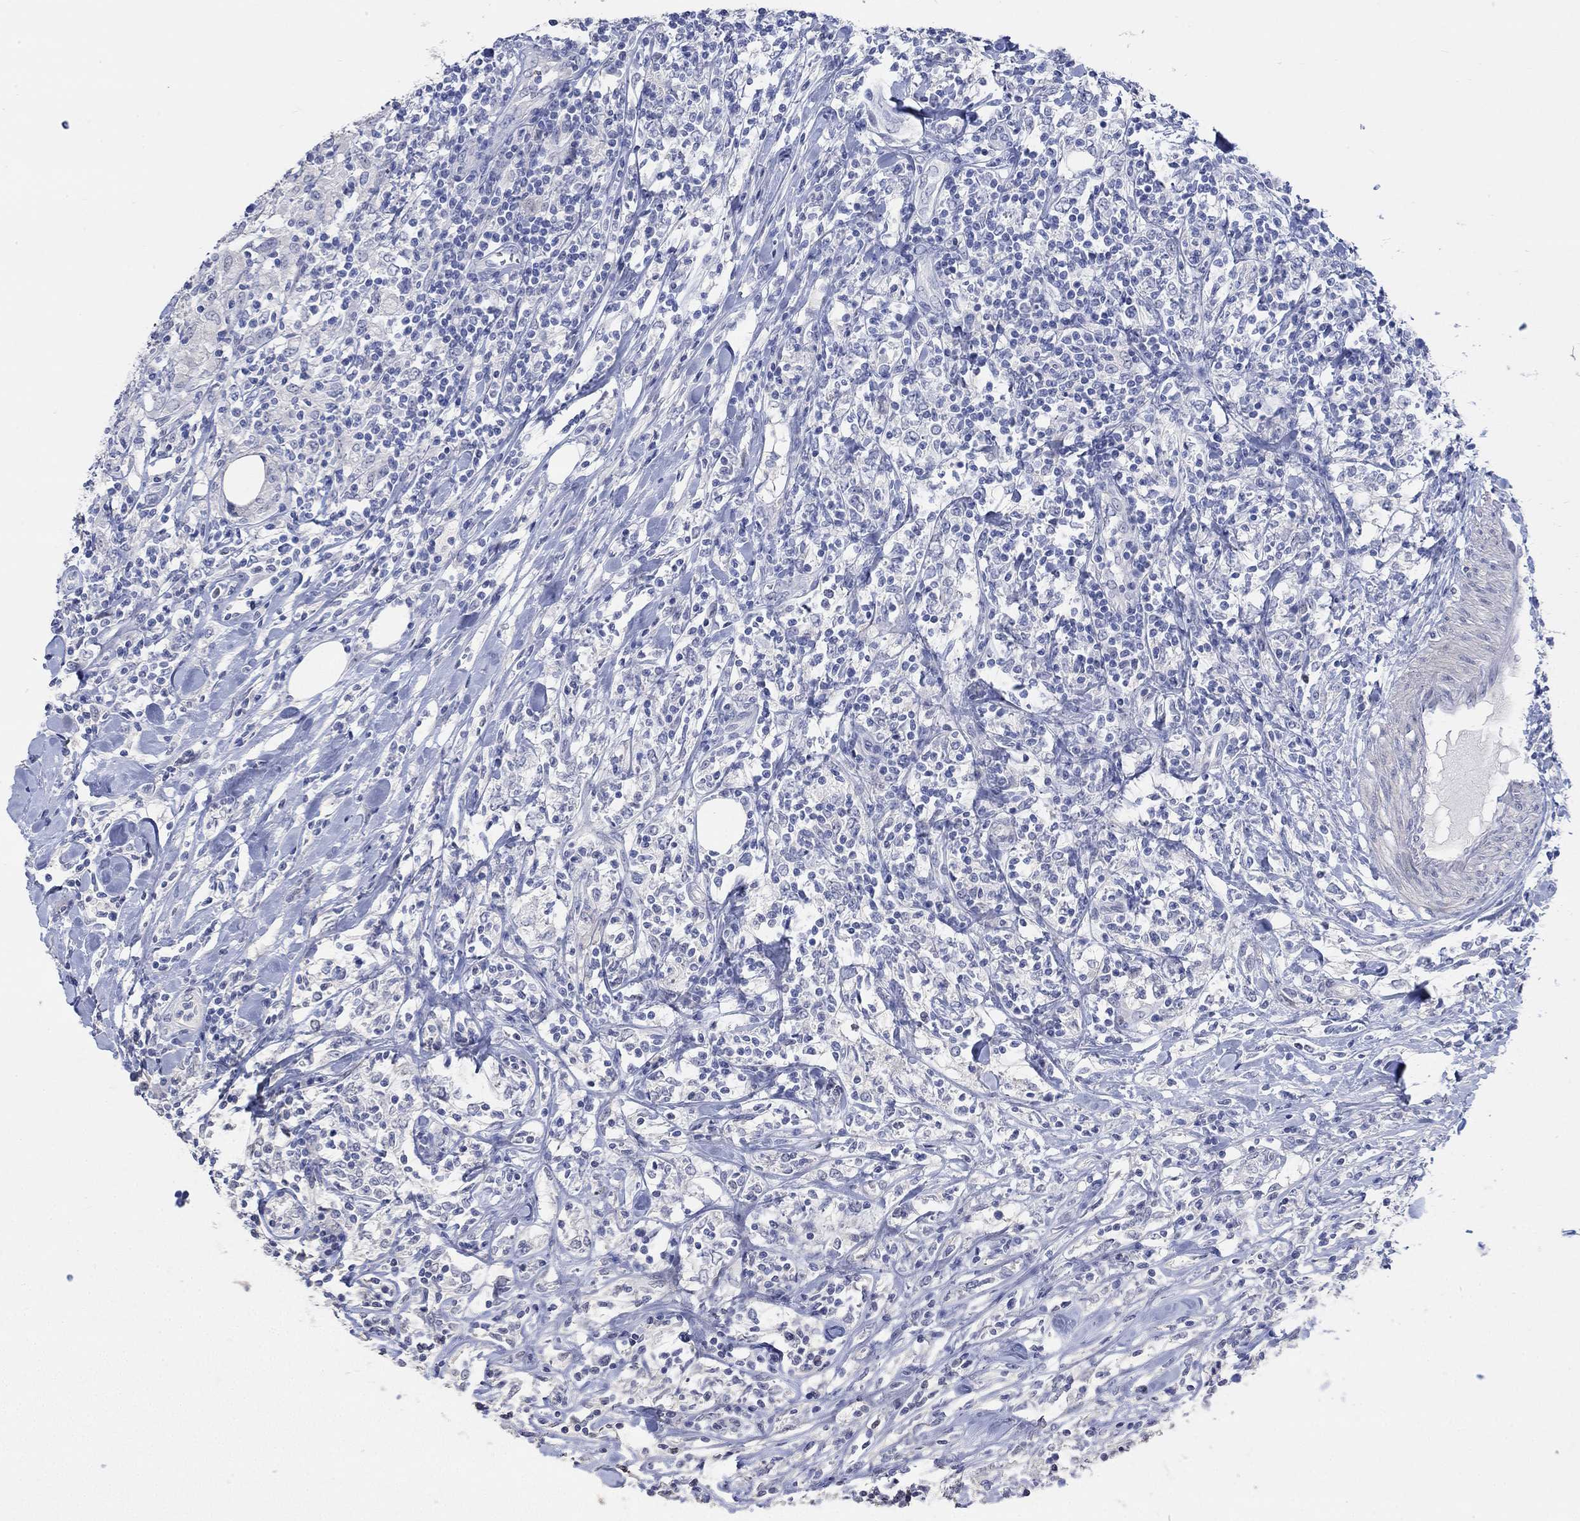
{"staining": {"intensity": "negative", "quantity": "none", "location": "none"}, "tissue": "lymphoma", "cell_type": "Tumor cells", "image_type": "cancer", "snomed": [{"axis": "morphology", "description": "Malignant lymphoma, non-Hodgkin's type, High grade"}, {"axis": "topography", "description": "Lymph node"}], "caption": "A micrograph of high-grade malignant lymphoma, non-Hodgkin's type stained for a protein shows no brown staining in tumor cells. (Brightfield microscopy of DAB (3,3'-diaminobenzidine) immunohistochemistry (IHC) at high magnification).", "gene": "PNMA5", "patient": {"sex": "female", "age": 84}}